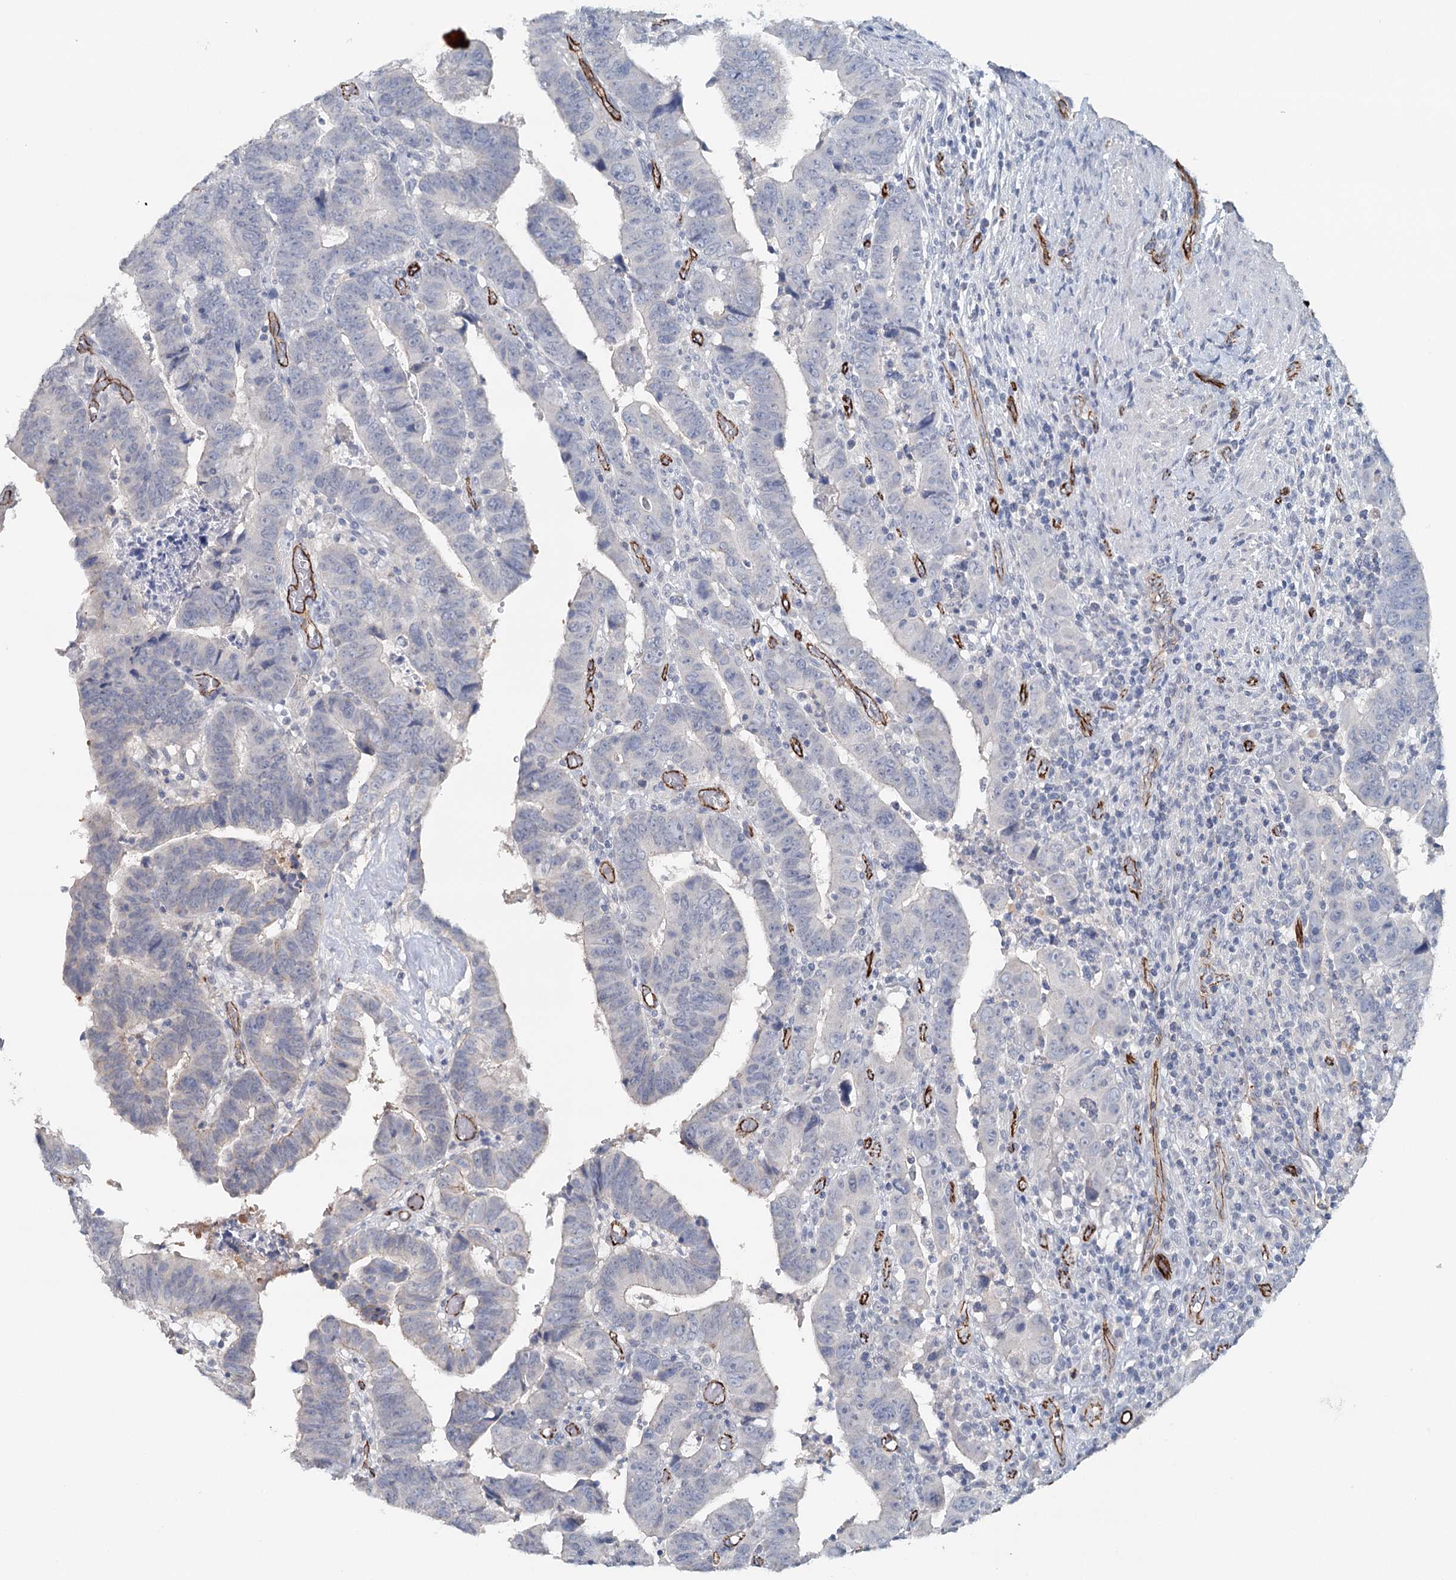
{"staining": {"intensity": "negative", "quantity": "none", "location": "none"}, "tissue": "colorectal cancer", "cell_type": "Tumor cells", "image_type": "cancer", "snomed": [{"axis": "morphology", "description": "Normal tissue, NOS"}, {"axis": "morphology", "description": "Adenocarcinoma, NOS"}, {"axis": "topography", "description": "Rectum"}], "caption": "Immunohistochemical staining of human adenocarcinoma (colorectal) exhibits no significant positivity in tumor cells. Brightfield microscopy of IHC stained with DAB (3,3'-diaminobenzidine) (brown) and hematoxylin (blue), captured at high magnification.", "gene": "SYNPO", "patient": {"sex": "female", "age": 65}}